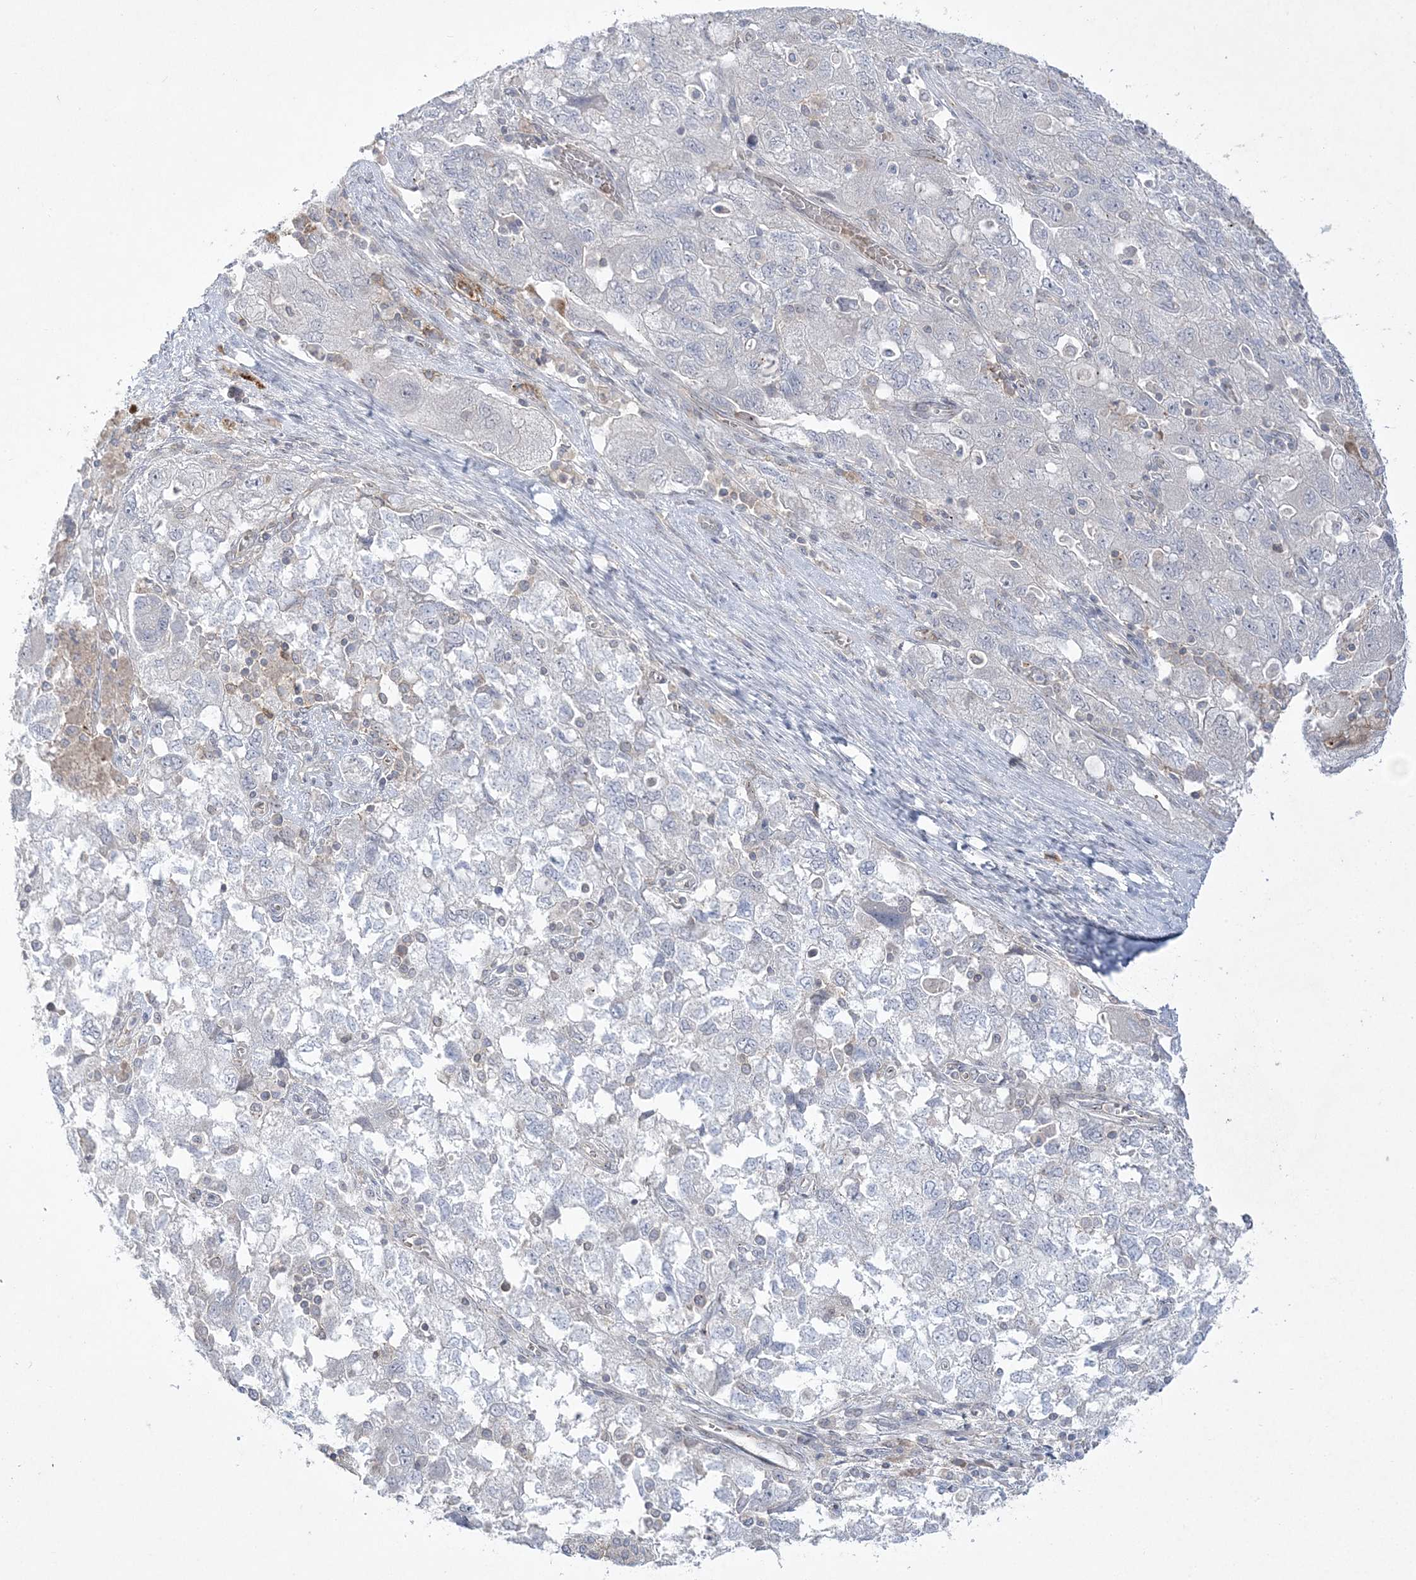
{"staining": {"intensity": "negative", "quantity": "none", "location": "none"}, "tissue": "ovarian cancer", "cell_type": "Tumor cells", "image_type": "cancer", "snomed": [{"axis": "morphology", "description": "Carcinoma, NOS"}, {"axis": "morphology", "description": "Cystadenocarcinoma, serous, NOS"}, {"axis": "topography", "description": "Ovary"}], "caption": "There is no significant staining in tumor cells of ovarian carcinoma.", "gene": "ADAMTS12", "patient": {"sex": "female", "age": 69}}